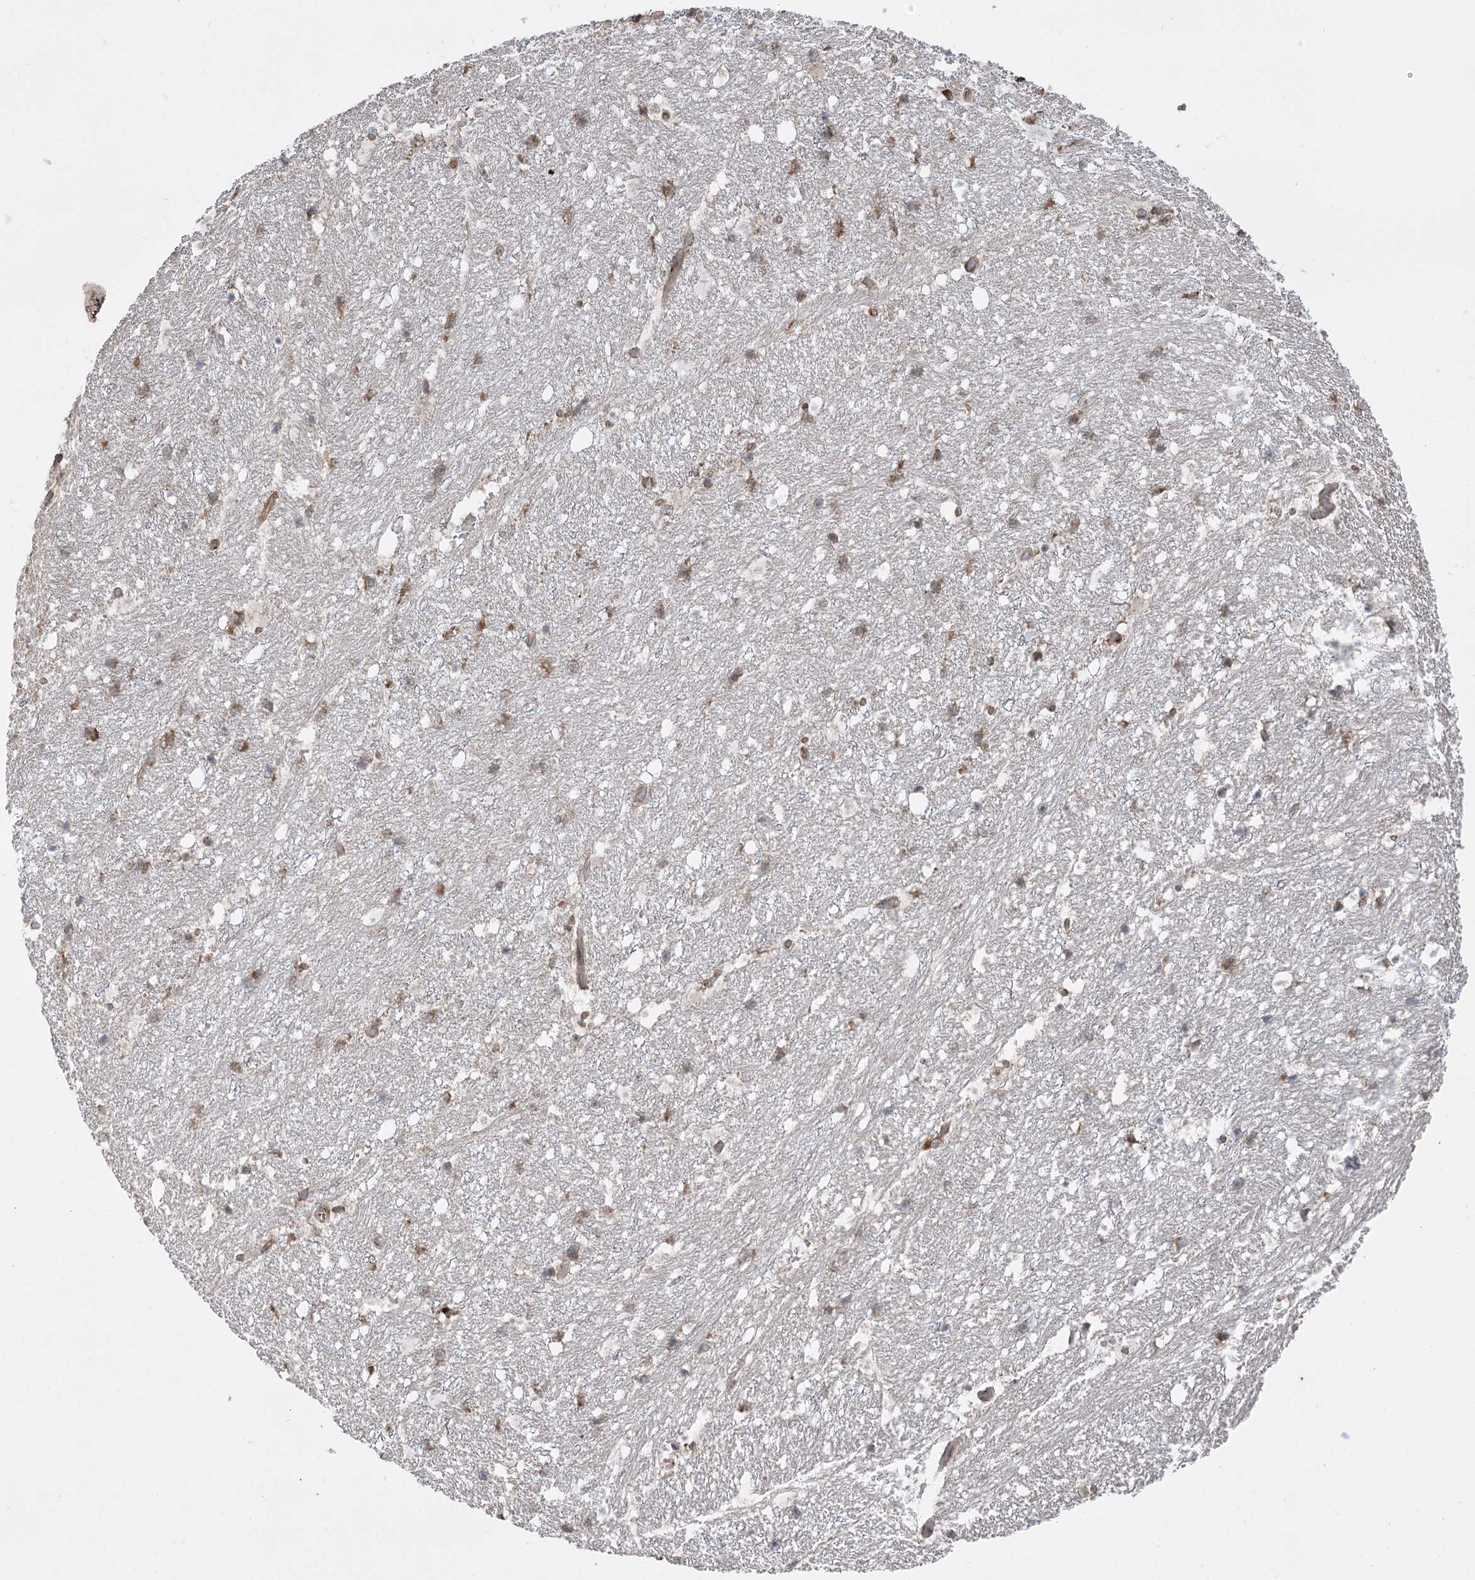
{"staining": {"intensity": "moderate", "quantity": "25%-75%", "location": "cytoplasmic/membranous"}, "tissue": "hippocampus", "cell_type": "Glial cells", "image_type": "normal", "snomed": [{"axis": "morphology", "description": "Normal tissue, NOS"}, {"axis": "topography", "description": "Hippocampus"}], "caption": "Hippocampus stained with IHC shows moderate cytoplasmic/membranous expression in approximately 25%-75% of glial cells.", "gene": "PLEKHA5", "patient": {"sex": "female", "age": 52}}